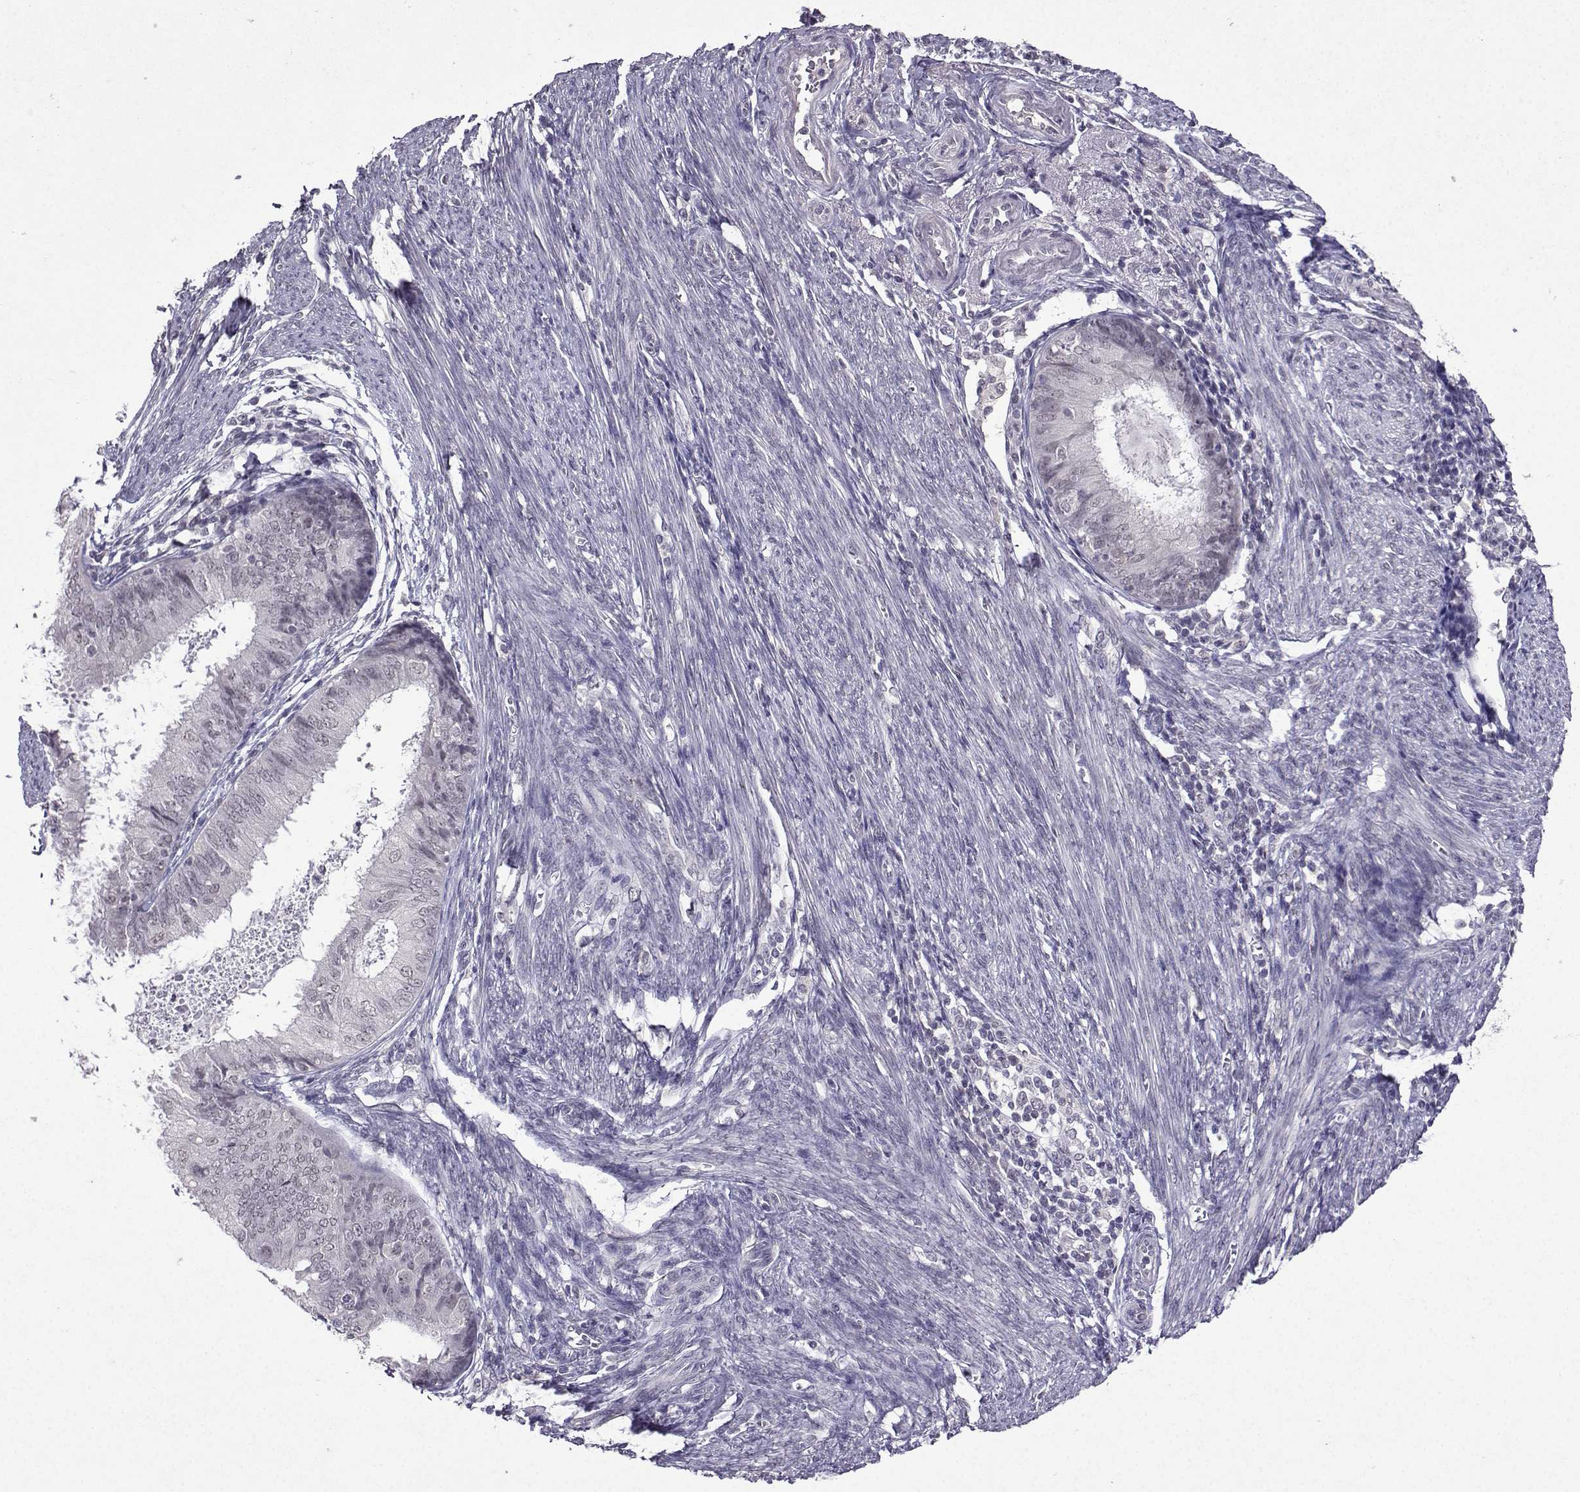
{"staining": {"intensity": "negative", "quantity": "none", "location": "none"}, "tissue": "endometrial cancer", "cell_type": "Tumor cells", "image_type": "cancer", "snomed": [{"axis": "morphology", "description": "Adenocarcinoma, NOS"}, {"axis": "topography", "description": "Endometrium"}], "caption": "A high-resolution image shows immunohistochemistry staining of endometrial cancer, which displays no significant positivity in tumor cells.", "gene": "CCL28", "patient": {"sex": "female", "age": 57}}